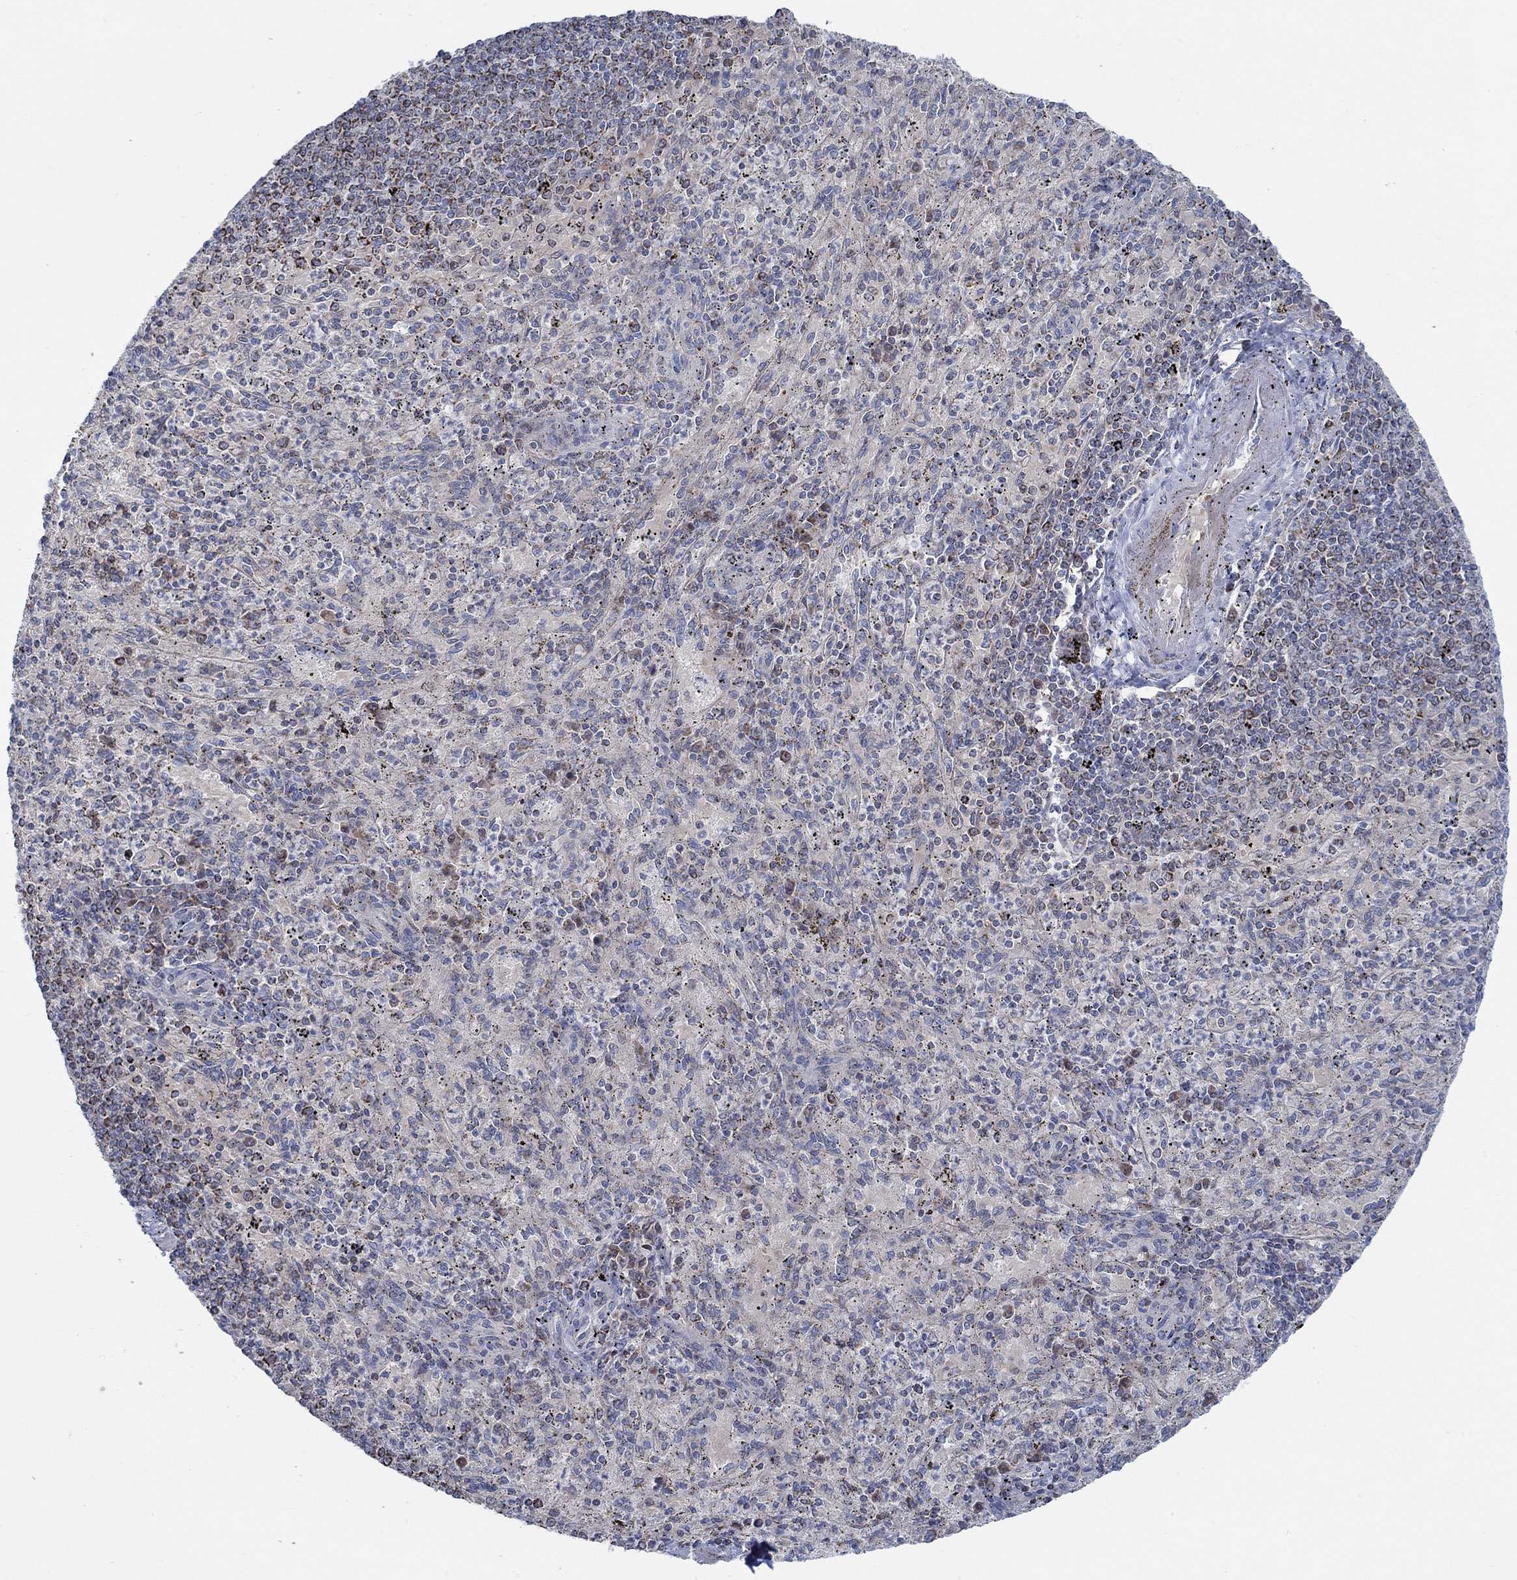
{"staining": {"intensity": "negative", "quantity": "none", "location": "none"}, "tissue": "spleen", "cell_type": "Cells in red pulp", "image_type": "normal", "snomed": [{"axis": "morphology", "description": "Normal tissue, NOS"}, {"axis": "topography", "description": "Spleen"}], "caption": "This is an IHC micrograph of normal spleen. There is no expression in cells in red pulp.", "gene": "GLOD5", "patient": {"sex": "male", "age": 60}}